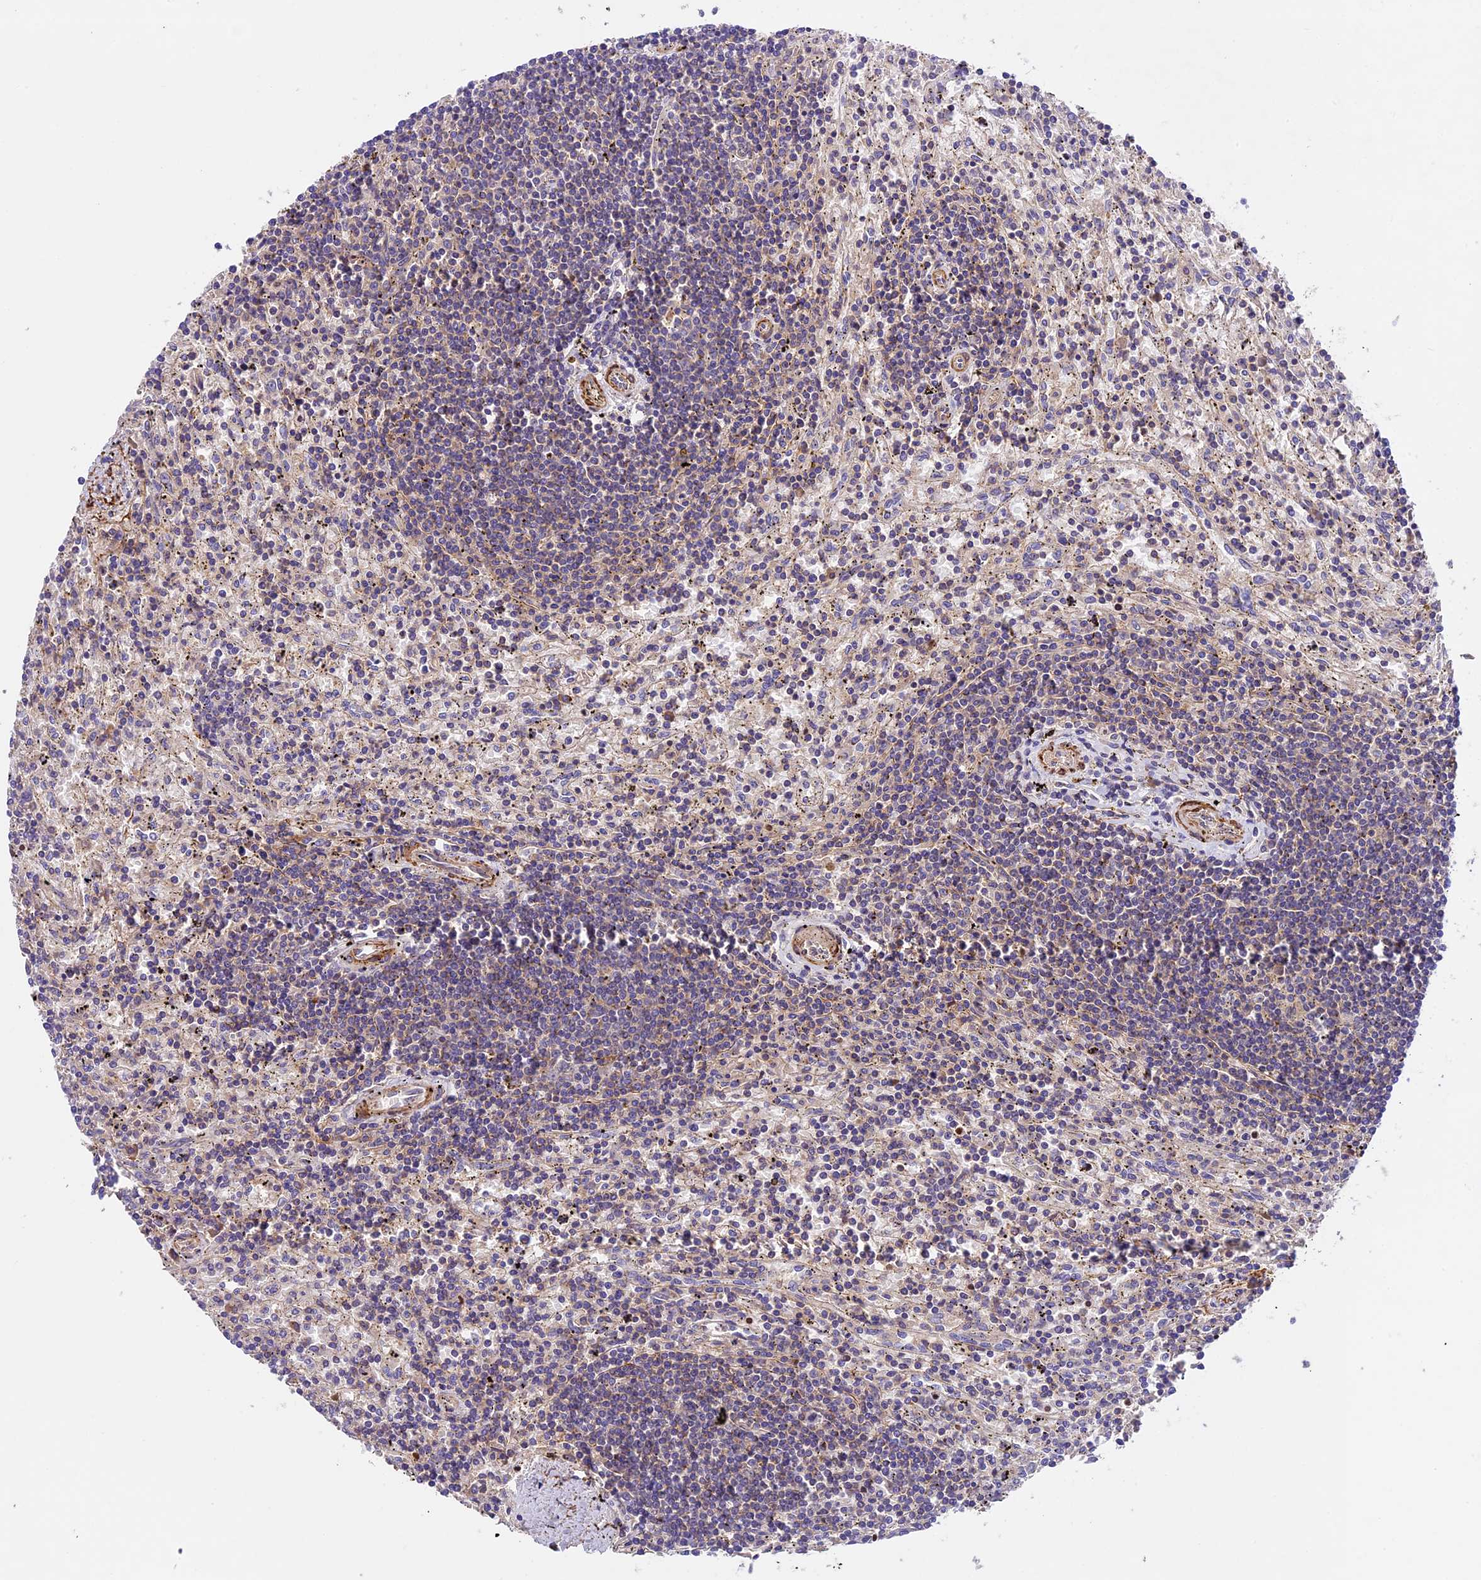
{"staining": {"intensity": "weak", "quantity": "<25%", "location": "cytoplasmic/membranous"}, "tissue": "lymphoma", "cell_type": "Tumor cells", "image_type": "cancer", "snomed": [{"axis": "morphology", "description": "Malignant lymphoma, non-Hodgkin's type, Low grade"}, {"axis": "topography", "description": "Spleen"}], "caption": "The IHC image has no significant staining in tumor cells of malignant lymphoma, non-Hodgkin's type (low-grade) tissue.", "gene": "TBC1D1", "patient": {"sex": "male", "age": 76}}